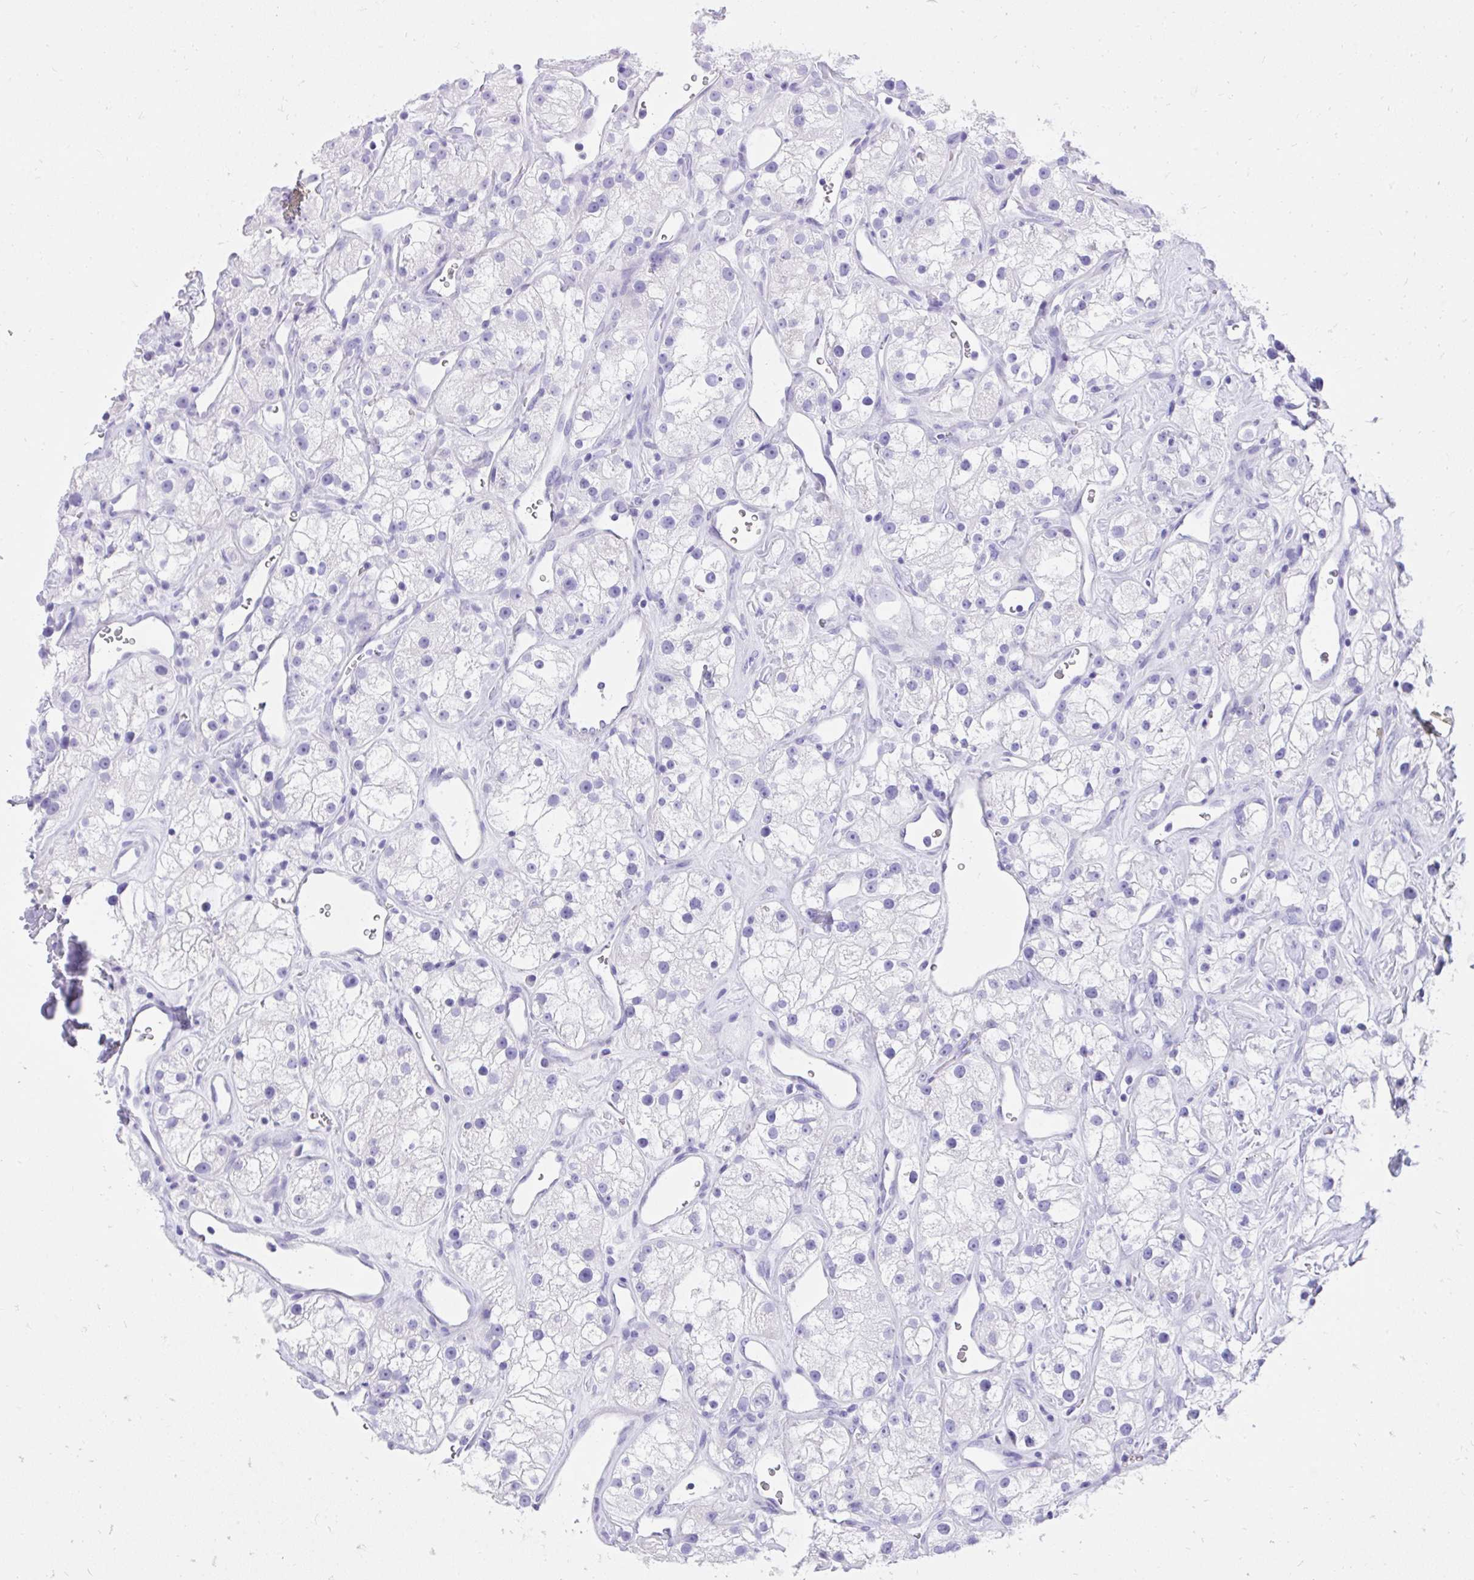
{"staining": {"intensity": "negative", "quantity": "none", "location": "none"}, "tissue": "renal cancer", "cell_type": "Tumor cells", "image_type": "cancer", "snomed": [{"axis": "morphology", "description": "Adenocarcinoma, NOS"}, {"axis": "topography", "description": "Kidney"}], "caption": "High power microscopy histopathology image of an immunohistochemistry photomicrograph of adenocarcinoma (renal), revealing no significant expression in tumor cells. The staining was performed using DAB to visualize the protein expression in brown, while the nuclei were stained in blue with hematoxylin (Magnification: 20x).", "gene": "KCNN4", "patient": {"sex": "male", "age": 77}}